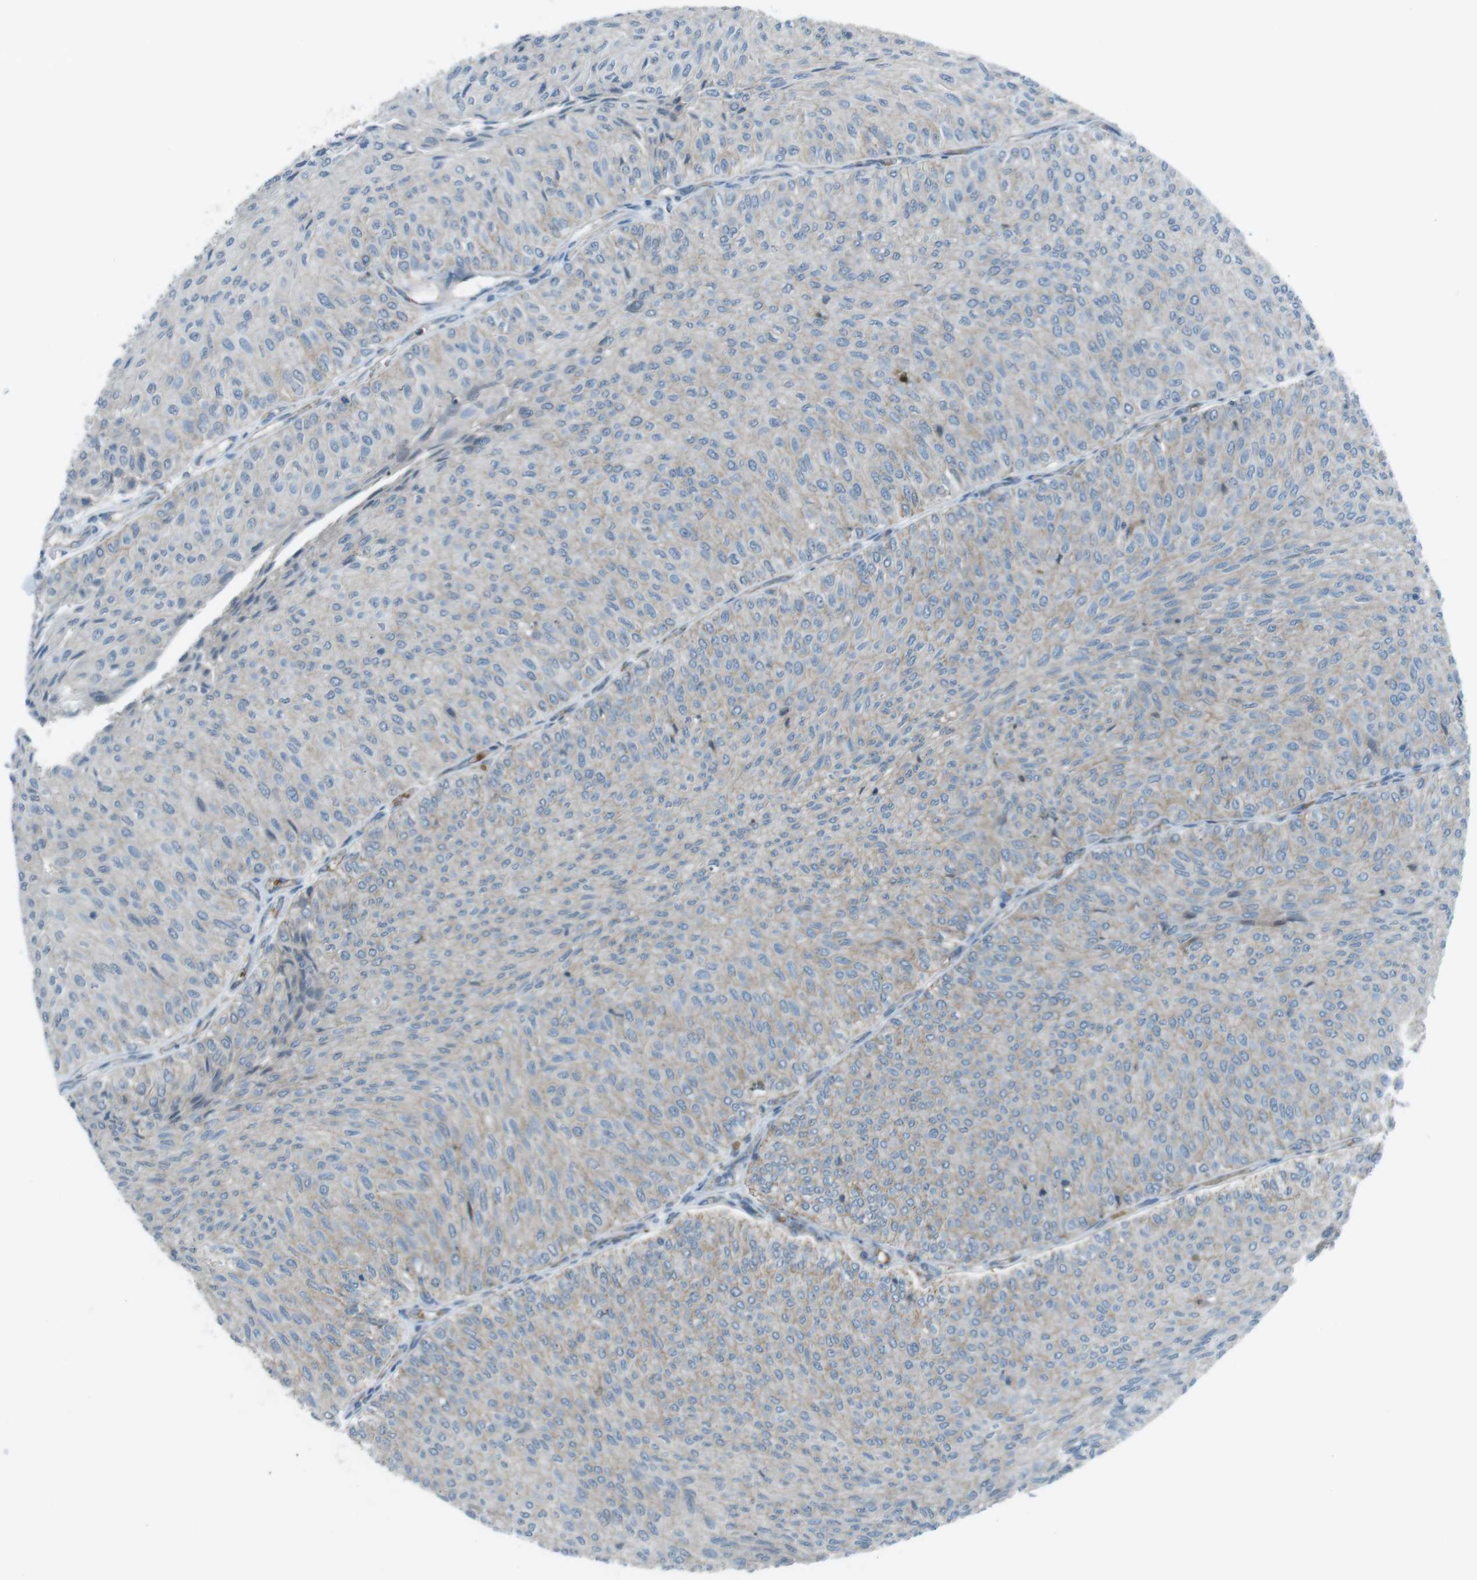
{"staining": {"intensity": "weak", "quantity": "25%-75%", "location": "cytoplasmic/membranous"}, "tissue": "urothelial cancer", "cell_type": "Tumor cells", "image_type": "cancer", "snomed": [{"axis": "morphology", "description": "Urothelial carcinoma, Low grade"}, {"axis": "topography", "description": "Urinary bladder"}], "caption": "Tumor cells demonstrate low levels of weak cytoplasmic/membranous expression in about 25%-75% of cells in urothelial cancer.", "gene": "SPTA1", "patient": {"sex": "male", "age": 78}}